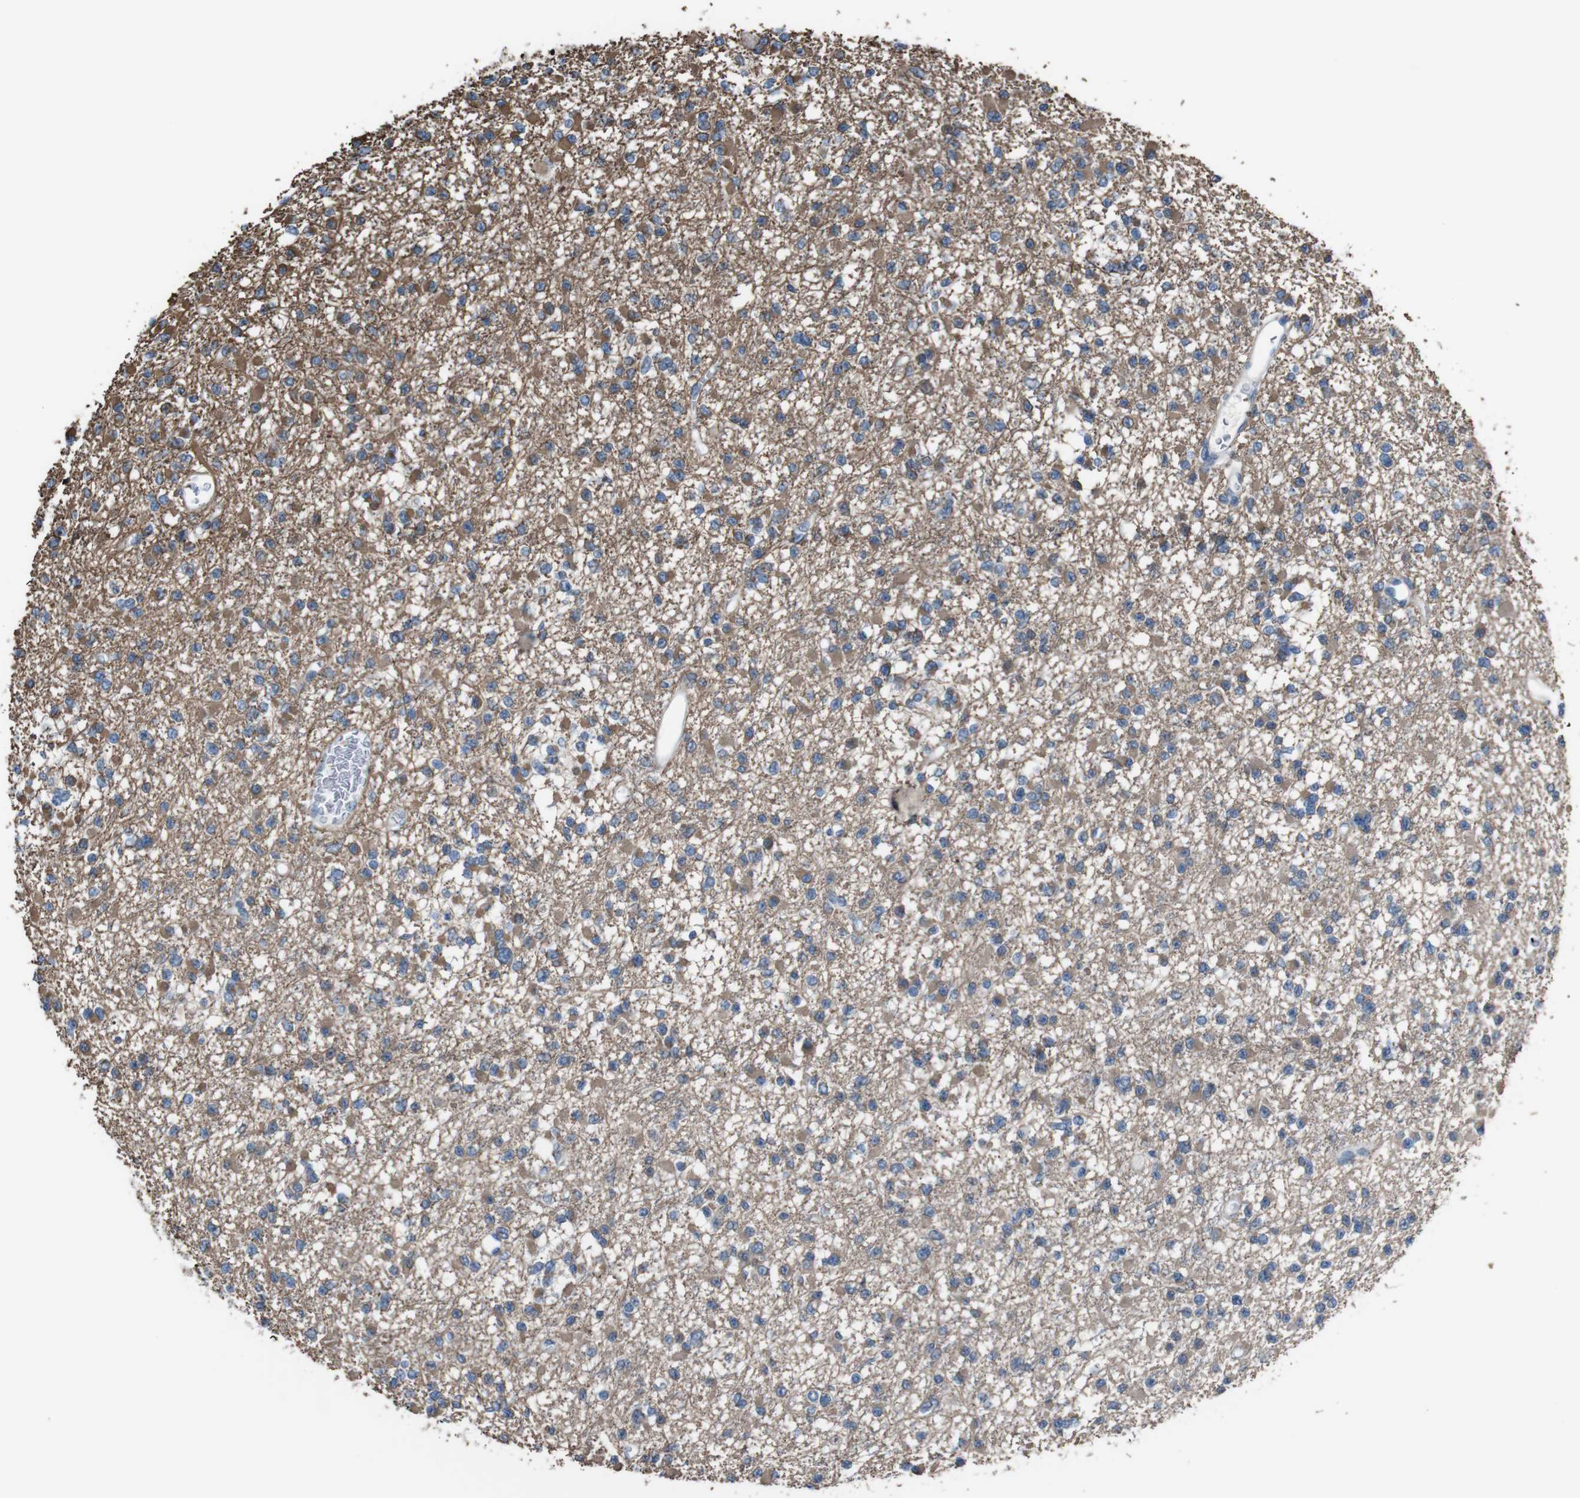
{"staining": {"intensity": "moderate", "quantity": ">75%", "location": "cytoplasmic/membranous"}, "tissue": "glioma", "cell_type": "Tumor cells", "image_type": "cancer", "snomed": [{"axis": "morphology", "description": "Glioma, malignant, Low grade"}, {"axis": "topography", "description": "Brain"}], "caption": "A high-resolution histopathology image shows immunohistochemistry staining of malignant low-grade glioma, which shows moderate cytoplasmic/membranous positivity in approximately >75% of tumor cells. (DAB IHC, brown staining for protein, blue staining for nuclei).", "gene": "CDH22", "patient": {"sex": "female", "age": 22}}